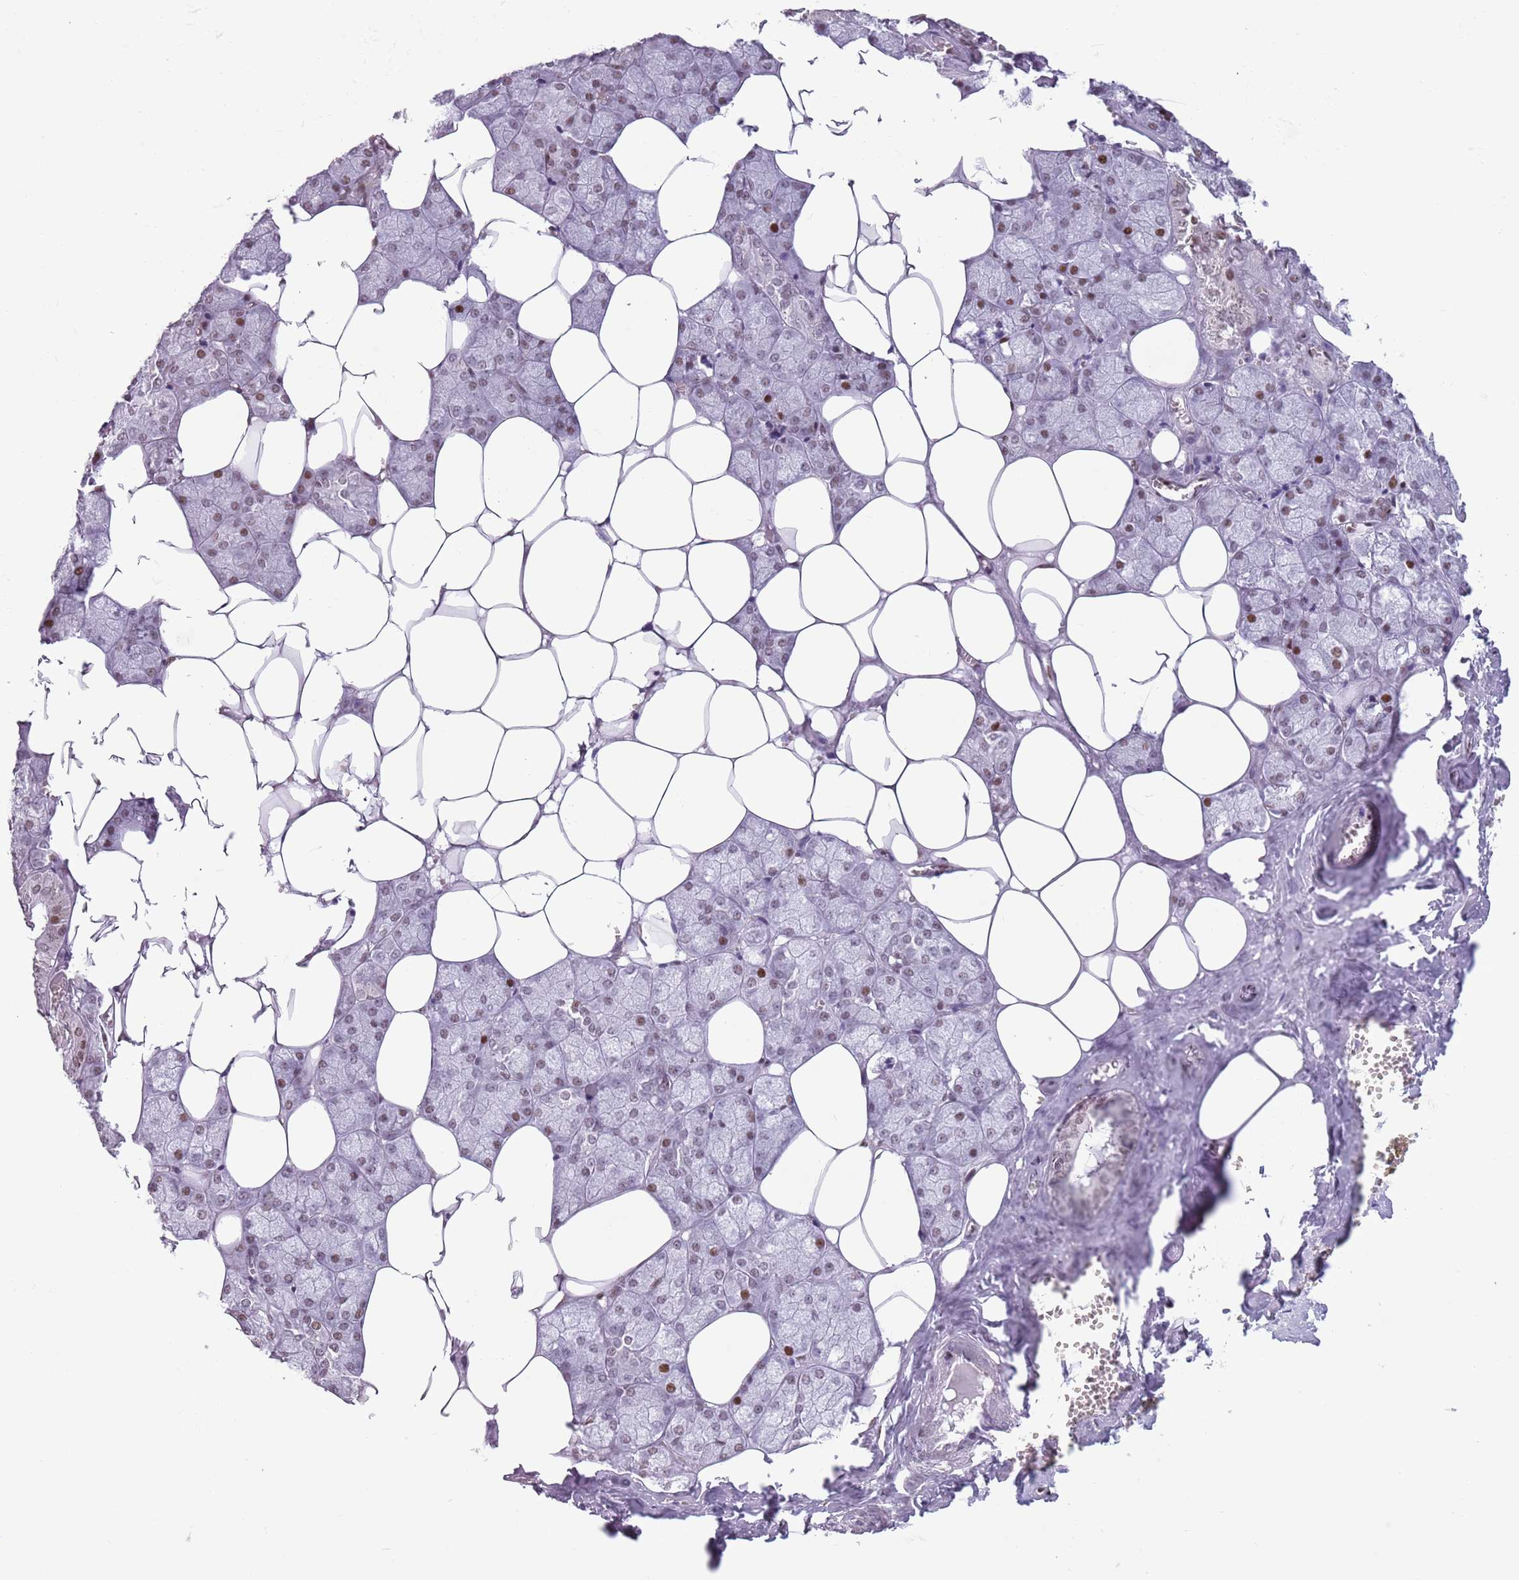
{"staining": {"intensity": "strong", "quantity": ">75%", "location": "nuclear"}, "tissue": "salivary gland", "cell_type": "Glandular cells", "image_type": "normal", "snomed": [{"axis": "morphology", "description": "Normal tissue, NOS"}, {"axis": "topography", "description": "Salivary gland"}], "caption": "Unremarkable salivary gland demonstrates strong nuclear expression in about >75% of glandular cells.", "gene": "FAM104B", "patient": {"sex": "male", "age": 62}}